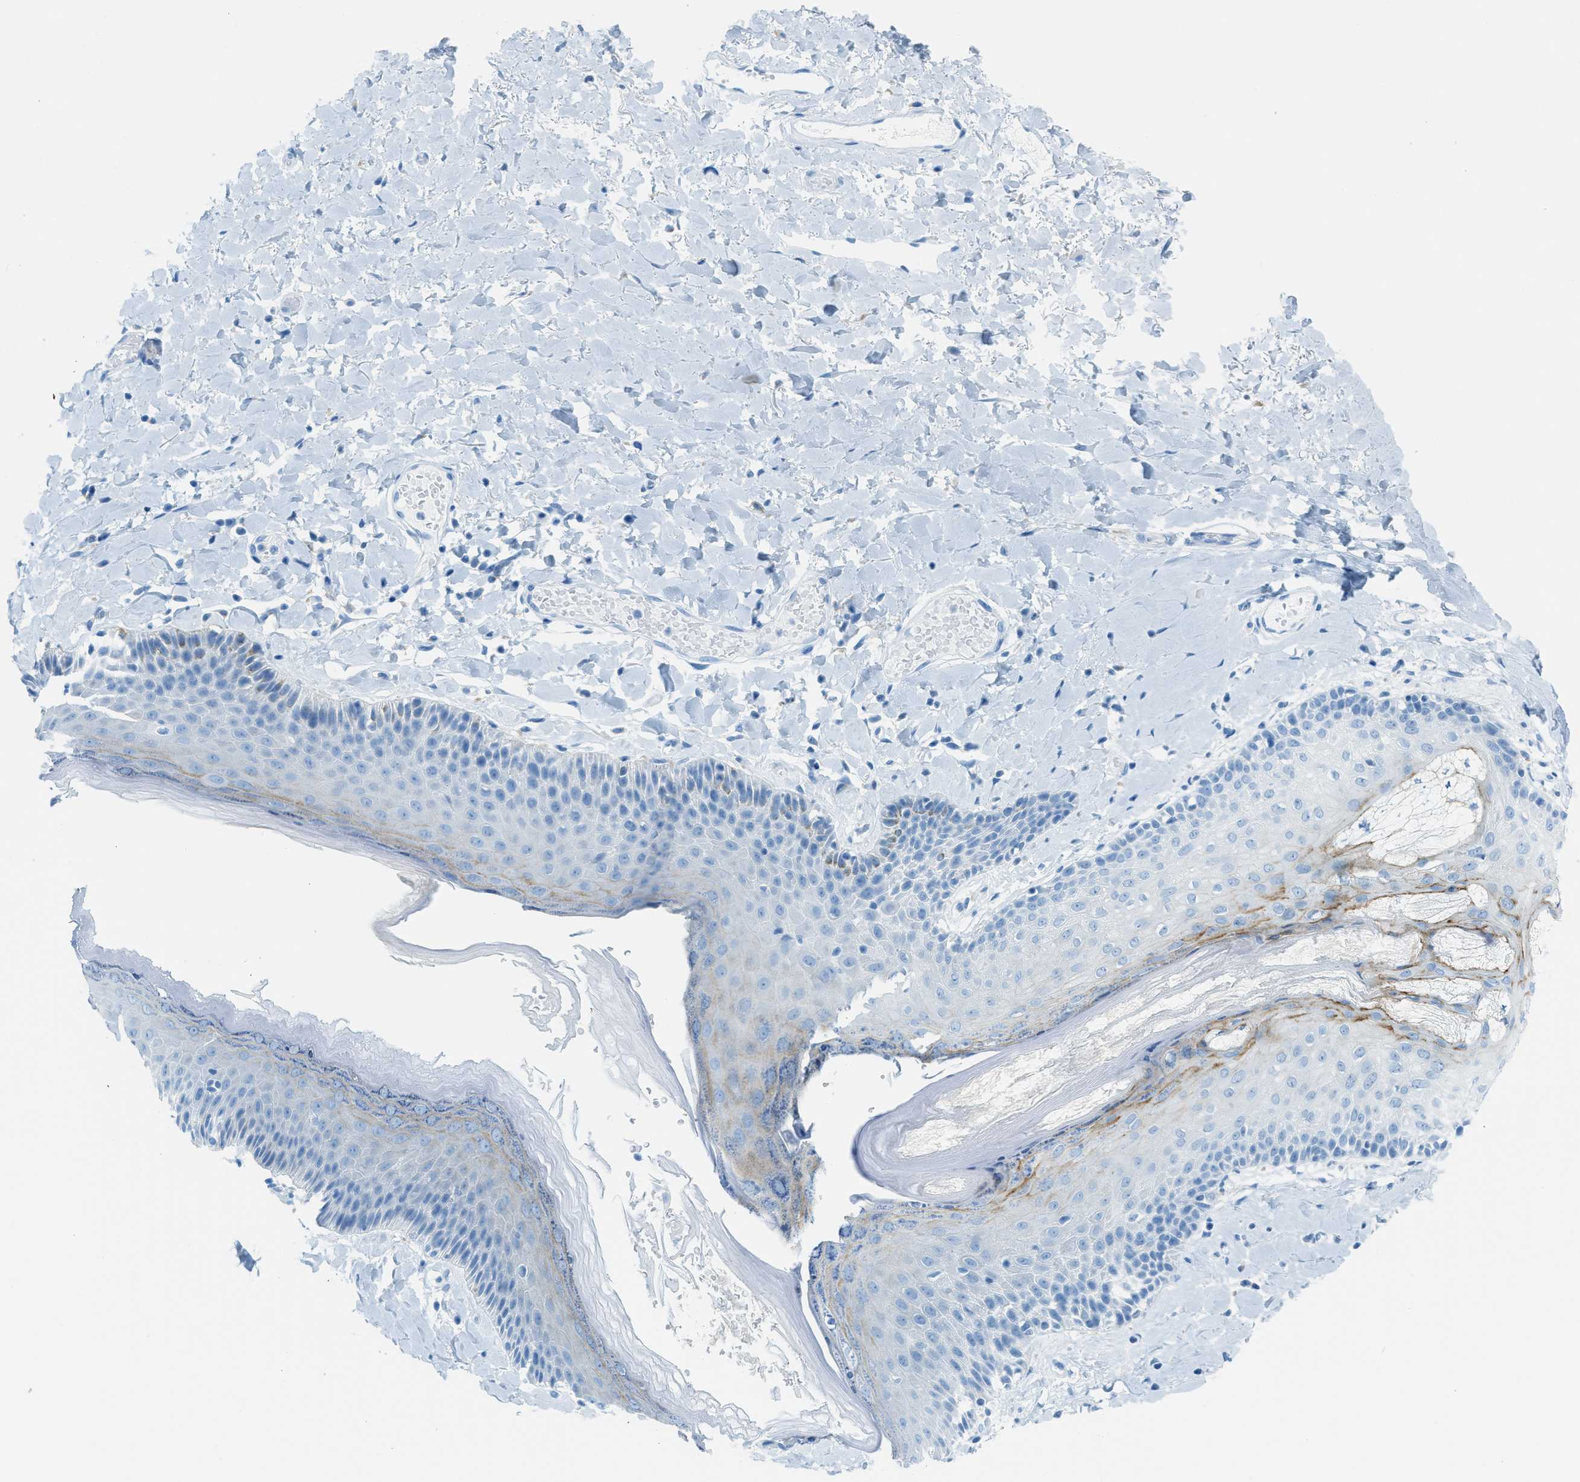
{"staining": {"intensity": "weak", "quantity": "<25%", "location": "cytoplasmic/membranous"}, "tissue": "skin", "cell_type": "Epidermal cells", "image_type": "normal", "snomed": [{"axis": "morphology", "description": "Normal tissue, NOS"}, {"axis": "topography", "description": "Anal"}], "caption": "Micrograph shows no significant protein expression in epidermal cells of unremarkable skin.", "gene": "C21orf62", "patient": {"sex": "male", "age": 69}}